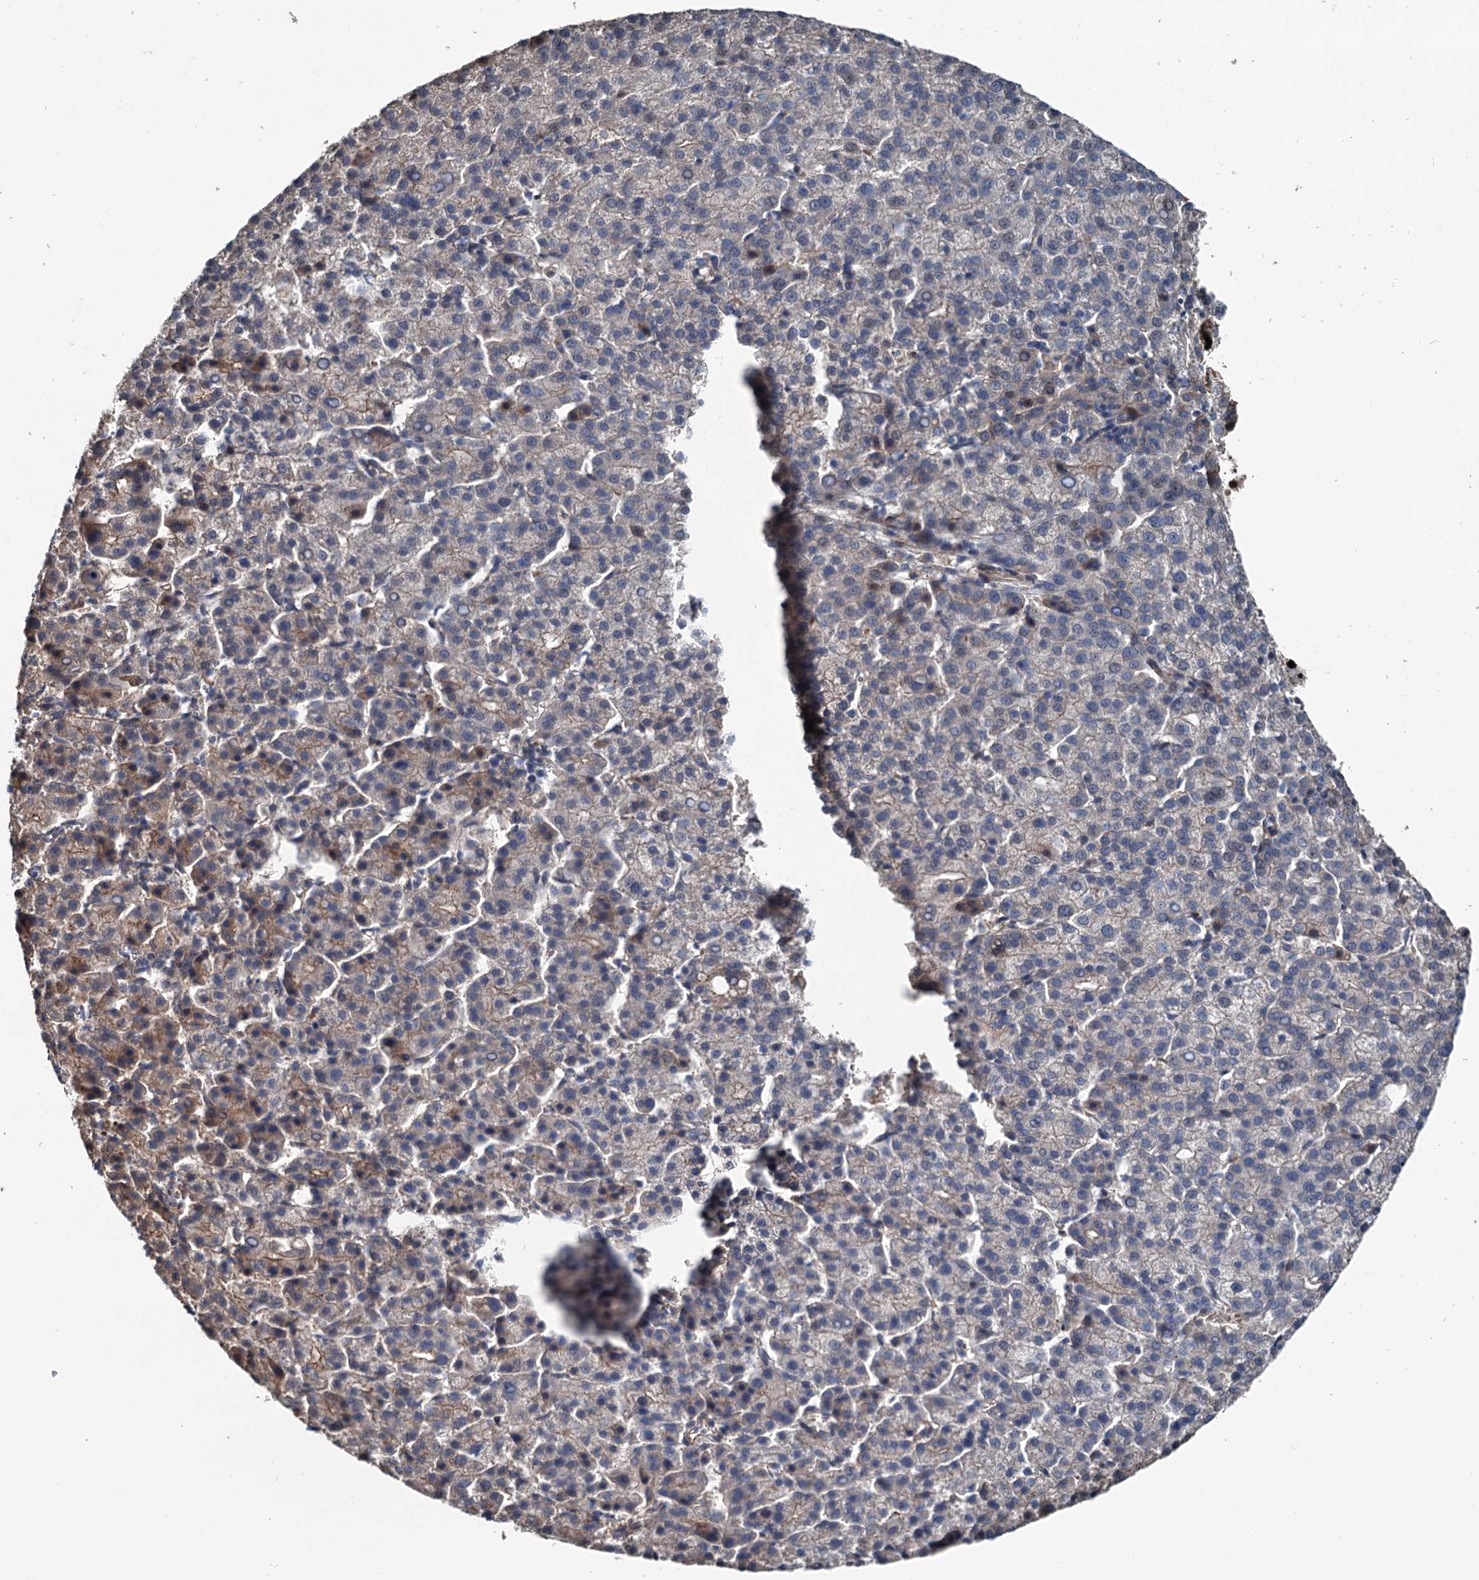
{"staining": {"intensity": "weak", "quantity": "<25%", "location": "cytoplasmic/membranous"}, "tissue": "liver cancer", "cell_type": "Tumor cells", "image_type": "cancer", "snomed": [{"axis": "morphology", "description": "Carcinoma, Hepatocellular, NOS"}, {"axis": "topography", "description": "Liver"}], "caption": "High magnification brightfield microscopy of liver cancer stained with DAB (brown) and counterstained with hematoxylin (blue): tumor cells show no significant expression. (Stains: DAB IHC with hematoxylin counter stain, Microscopy: brightfield microscopy at high magnification).", "gene": "TEDC1", "patient": {"sex": "female", "age": 58}}